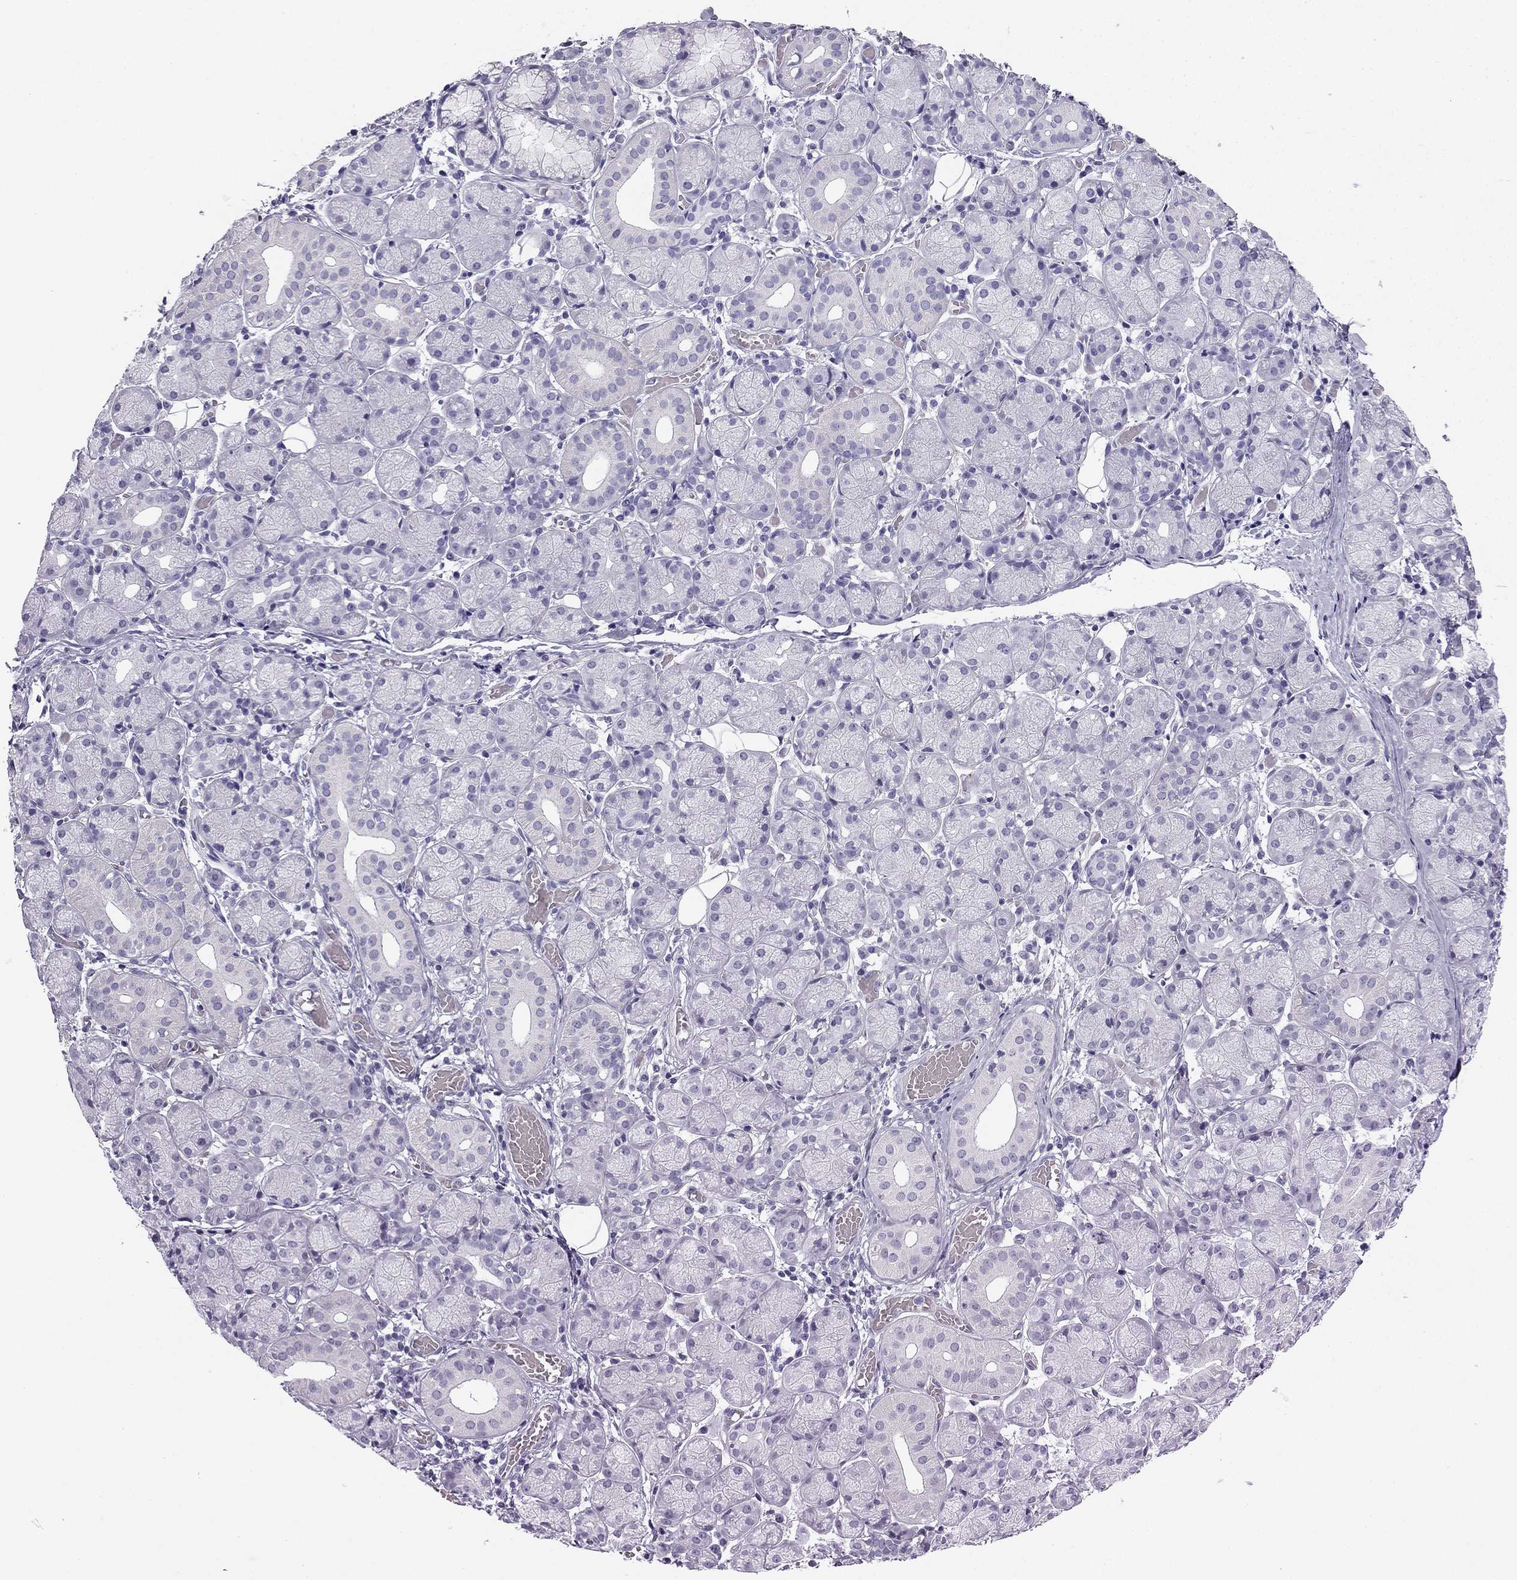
{"staining": {"intensity": "negative", "quantity": "none", "location": "none"}, "tissue": "salivary gland", "cell_type": "Glandular cells", "image_type": "normal", "snomed": [{"axis": "morphology", "description": "Normal tissue, NOS"}, {"axis": "topography", "description": "Salivary gland"}, {"axis": "topography", "description": "Peripheral nerve tissue"}], "caption": "The micrograph shows no significant positivity in glandular cells of salivary gland. Brightfield microscopy of immunohistochemistry (IHC) stained with DAB (brown) and hematoxylin (blue), captured at high magnification.", "gene": "NPTX1", "patient": {"sex": "female", "age": 24}}